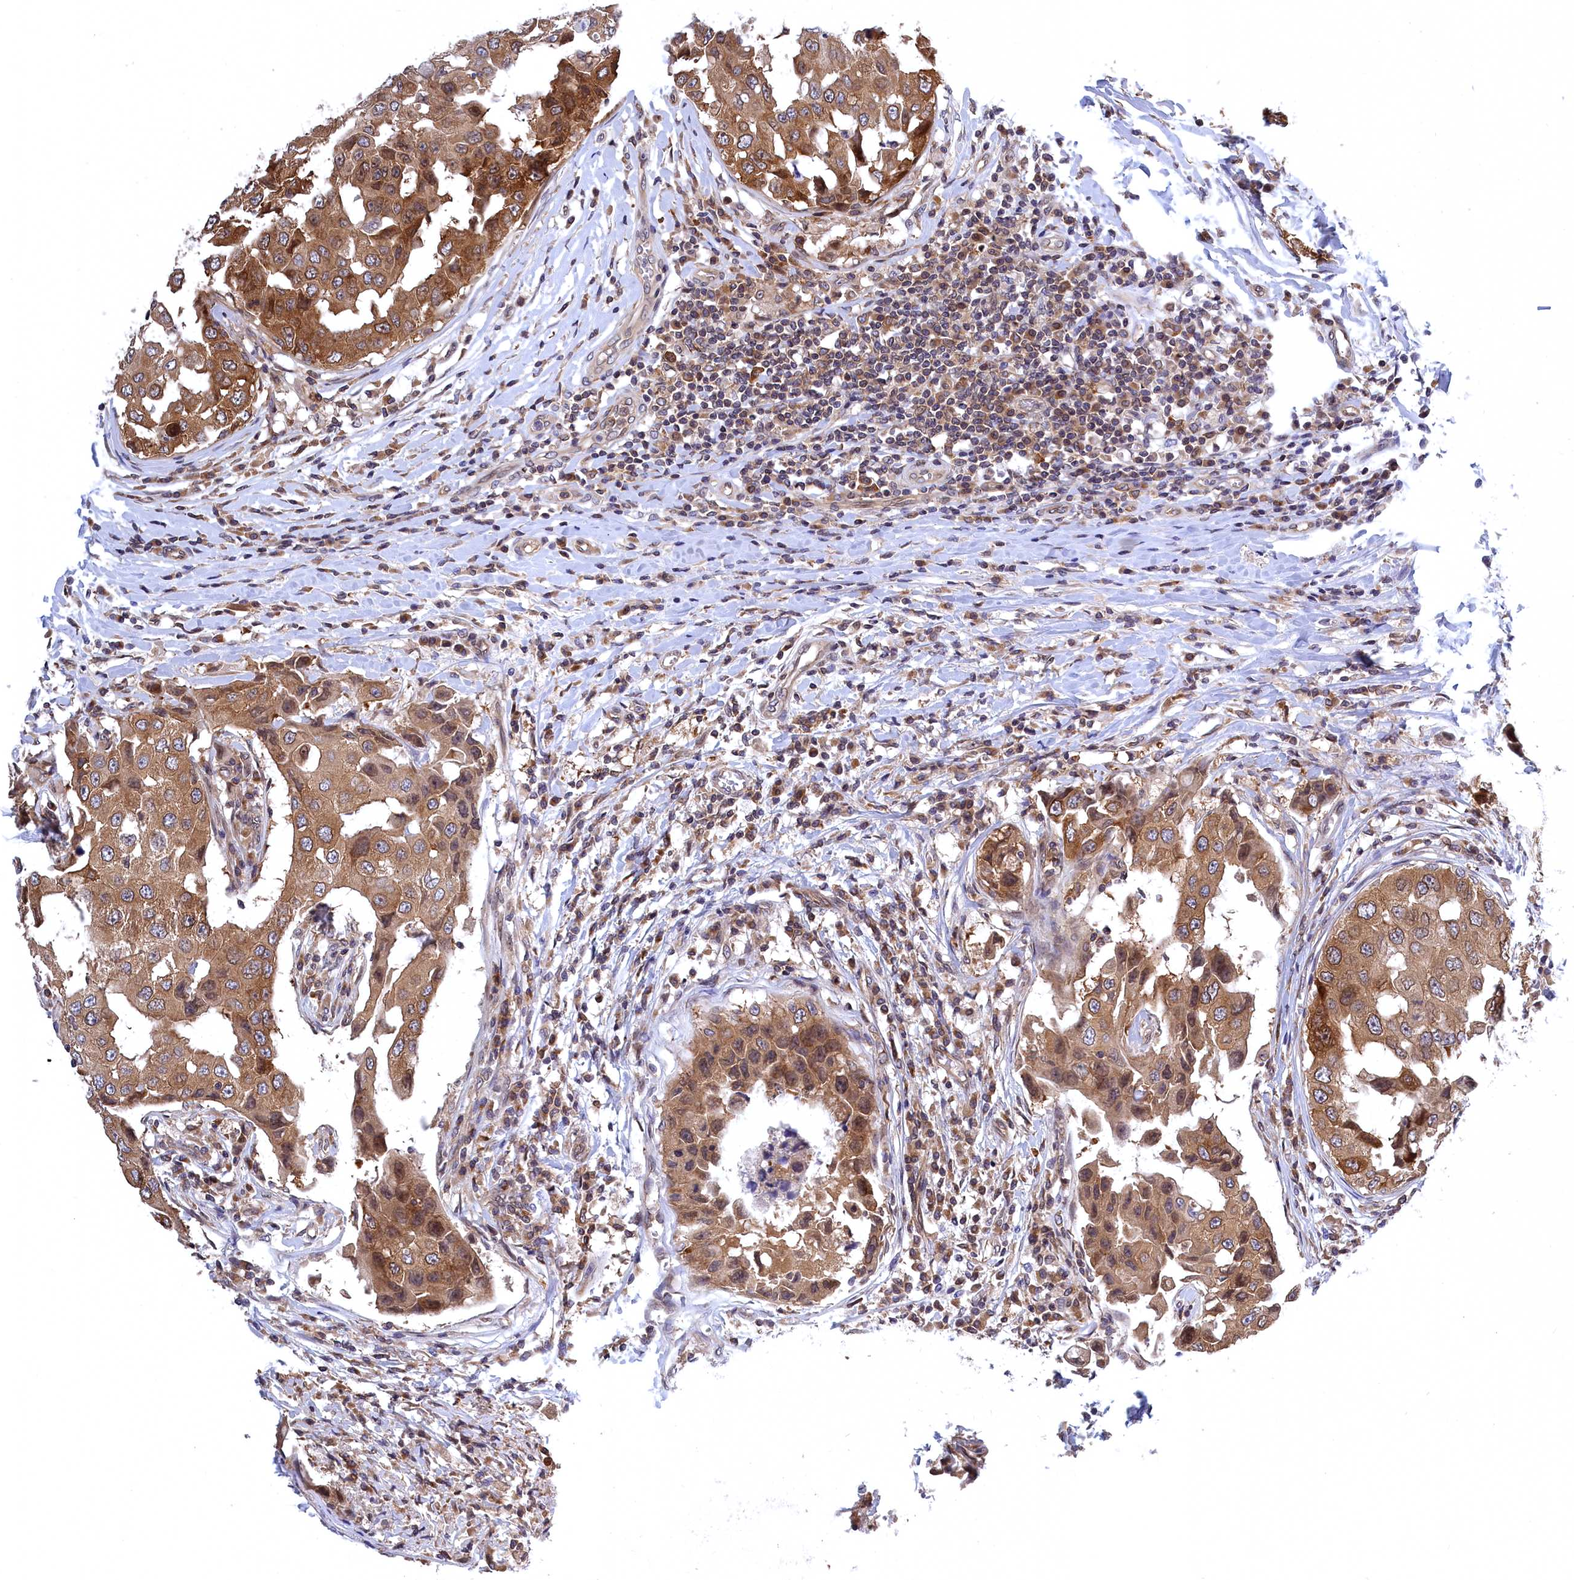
{"staining": {"intensity": "moderate", "quantity": ">75%", "location": "cytoplasmic/membranous,nuclear"}, "tissue": "breast cancer", "cell_type": "Tumor cells", "image_type": "cancer", "snomed": [{"axis": "morphology", "description": "Duct carcinoma"}, {"axis": "topography", "description": "Breast"}], "caption": "IHC (DAB) staining of breast cancer exhibits moderate cytoplasmic/membranous and nuclear protein expression in about >75% of tumor cells.", "gene": "NAA10", "patient": {"sex": "female", "age": 27}}